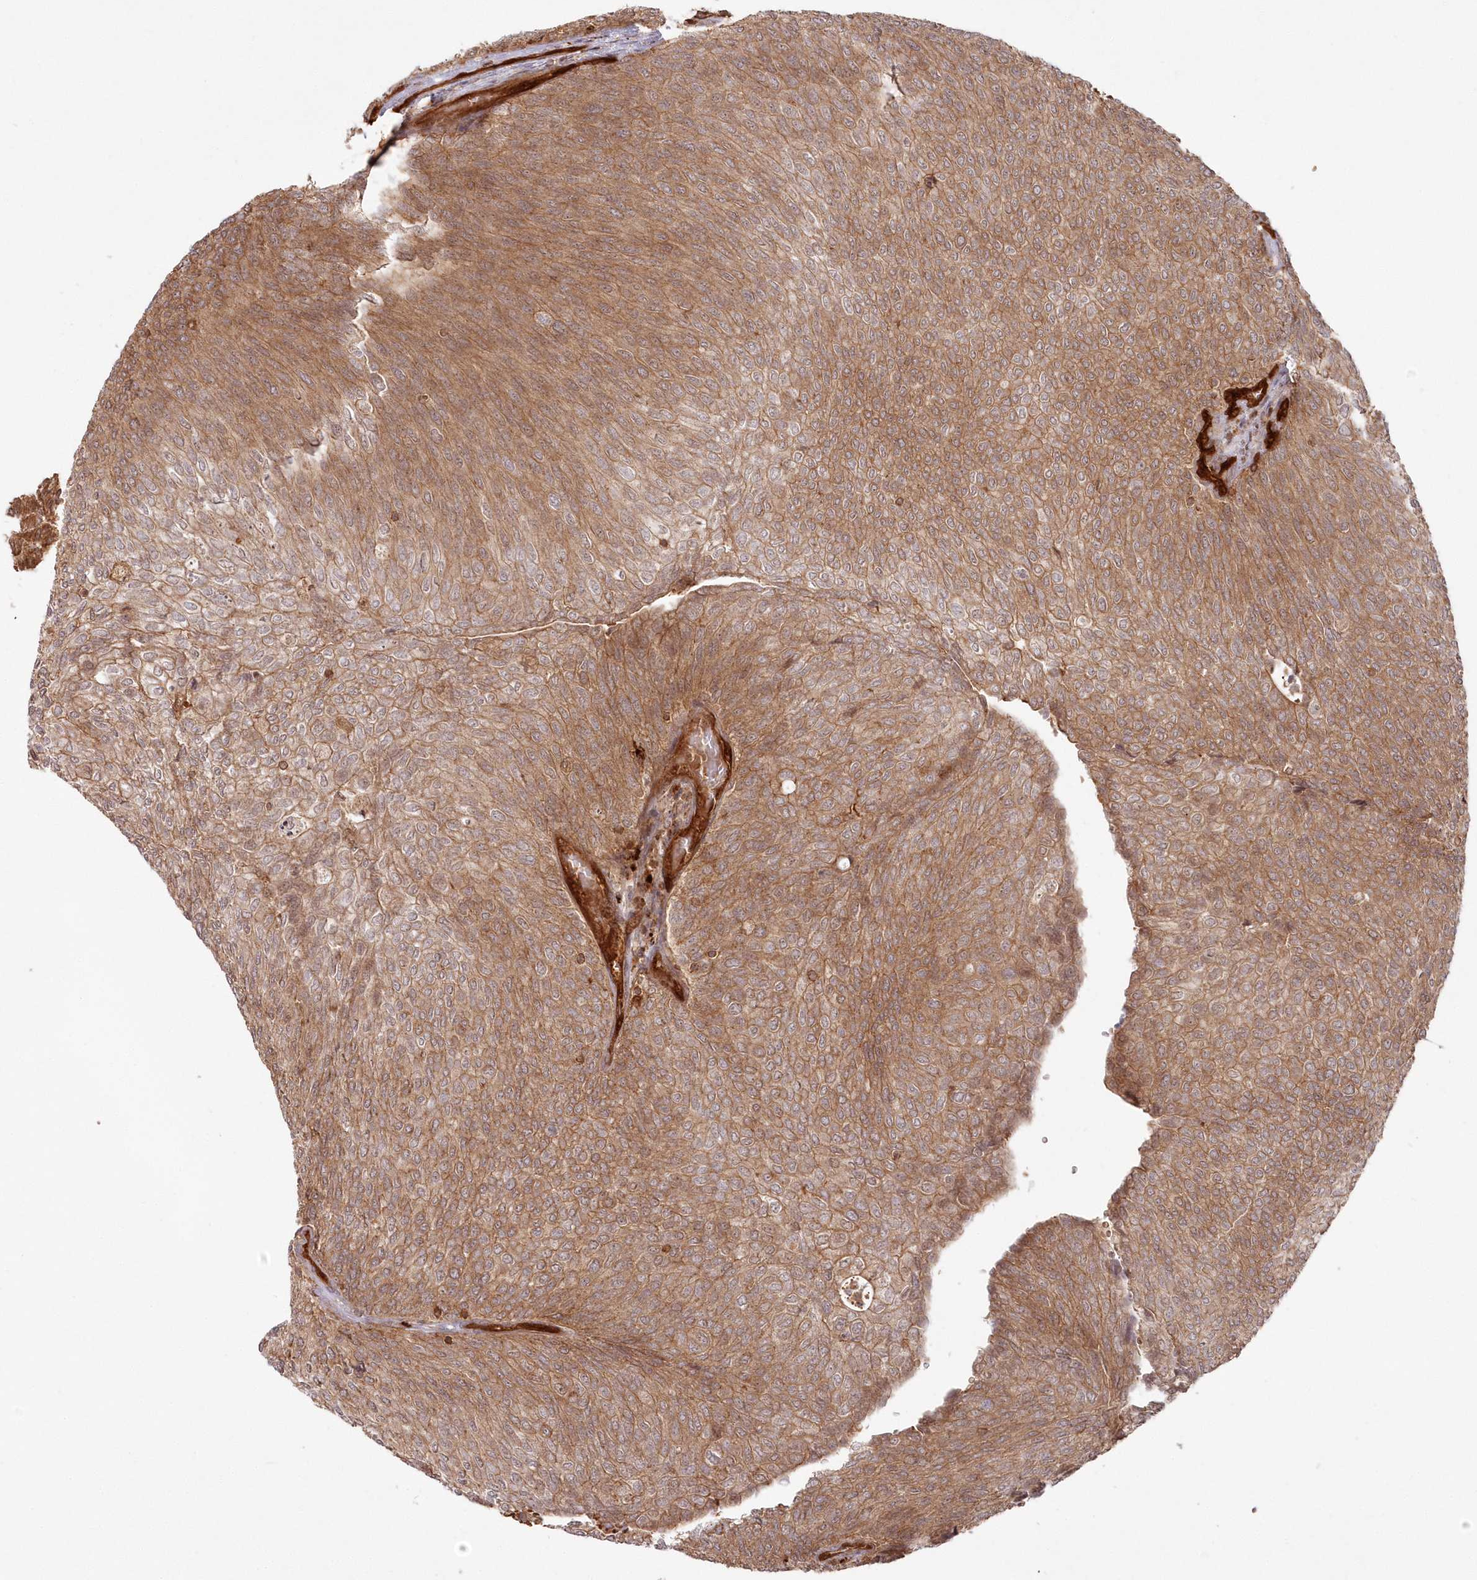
{"staining": {"intensity": "moderate", "quantity": ">75%", "location": "cytoplasmic/membranous"}, "tissue": "urothelial cancer", "cell_type": "Tumor cells", "image_type": "cancer", "snomed": [{"axis": "morphology", "description": "Urothelial carcinoma, Low grade"}, {"axis": "topography", "description": "Urinary bladder"}], "caption": "There is medium levels of moderate cytoplasmic/membranous staining in tumor cells of low-grade urothelial carcinoma, as demonstrated by immunohistochemical staining (brown color).", "gene": "RGCC", "patient": {"sex": "female", "age": 79}}